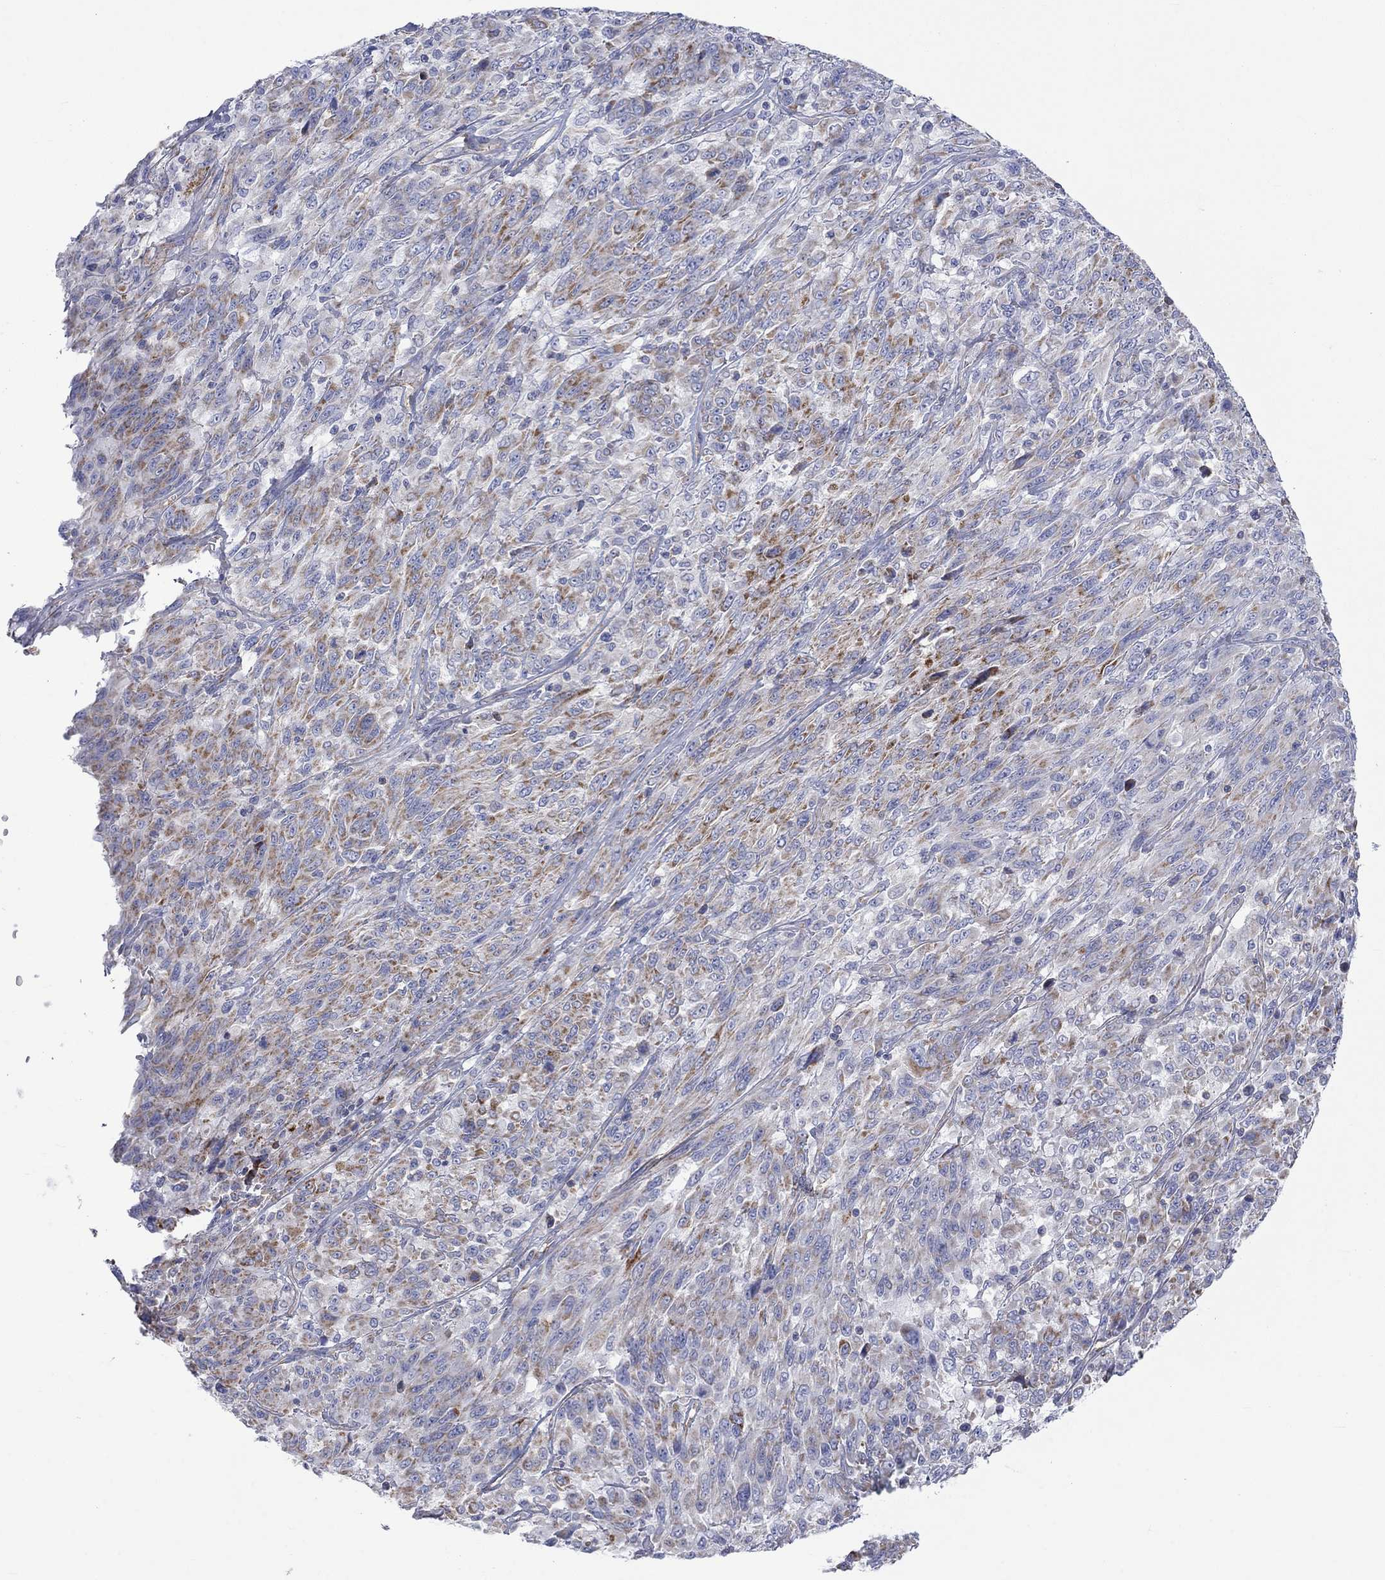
{"staining": {"intensity": "moderate", "quantity": "25%-75%", "location": "cytoplasmic/membranous"}, "tissue": "melanoma", "cell_type": "Tumor cells", "image_type": "cancer", "snomed": [{"axis": "morphology", "description": "Malignant melanoma, NOS"}, {"axis": "topography", "description": "Skin"}], "caption": "The histopathology image reveals staining of malignant melanoma, revealing moderate cytoplasmic/membranous protein expression (brown color) within tumor cells.", "gene": "CISD1", "patient": {"sex": "female", "age": 91}}